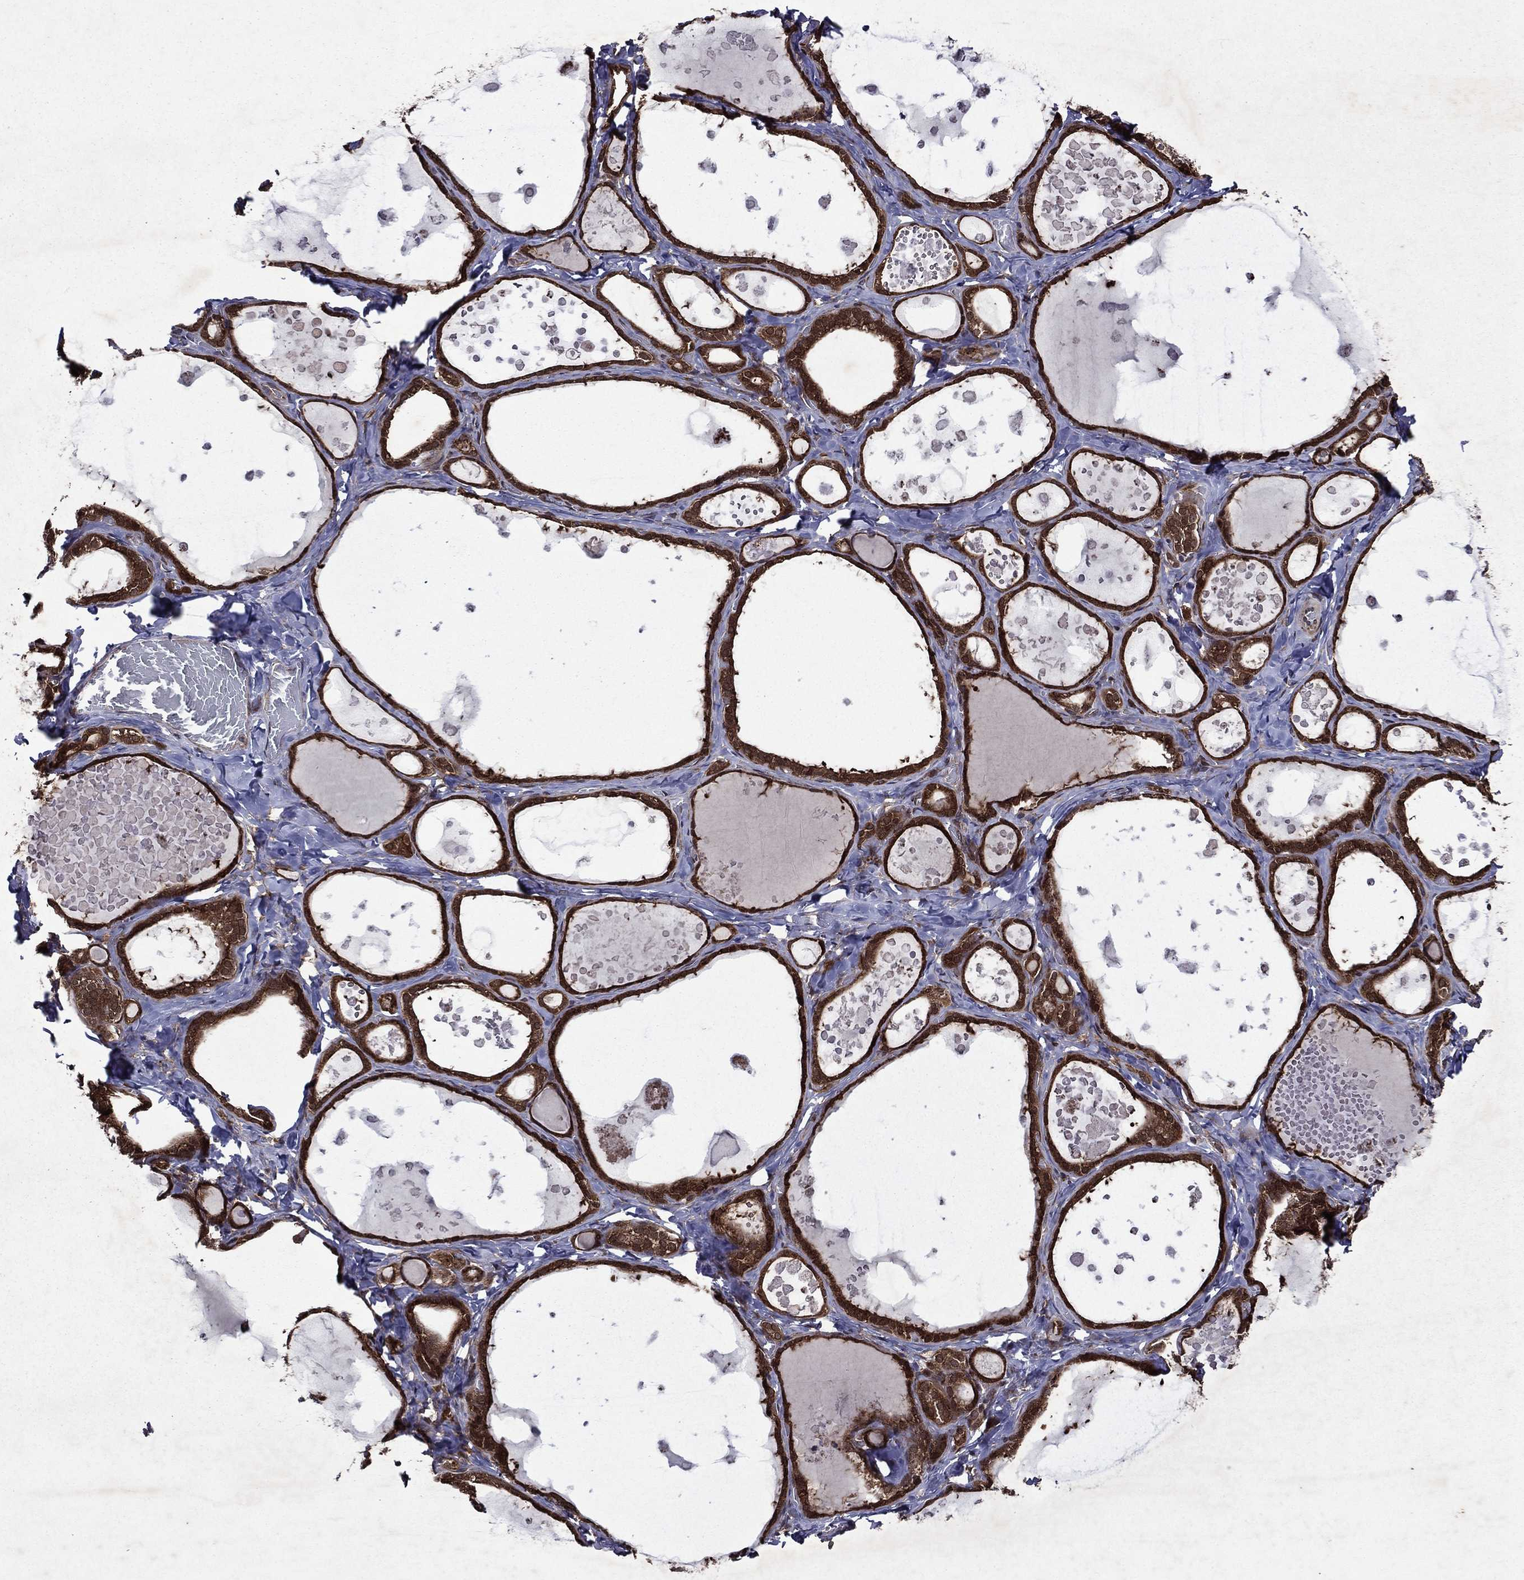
{"staining": {"intensity": "strong", "quantity": ">75%", "location": "cytoplasmic/membranous"}, "tissue": "thyroid gland", "cell_type": "Glandular cells", "image_type": "normal", "snomed": [{"axis": "morphology", "description": "Normal tissue, NOS"}, {"axis": "topography", "description": "Thyroid gland"}], "caption": "Thyroid gland stained with immunohistochemistry displays strong cytoplasmic/membranous positivity in about >75% of glandular cells. Nuclei are stained in blue.", "gene": "EIF2B4", "patient": {"sex": "female", "age": 56}}